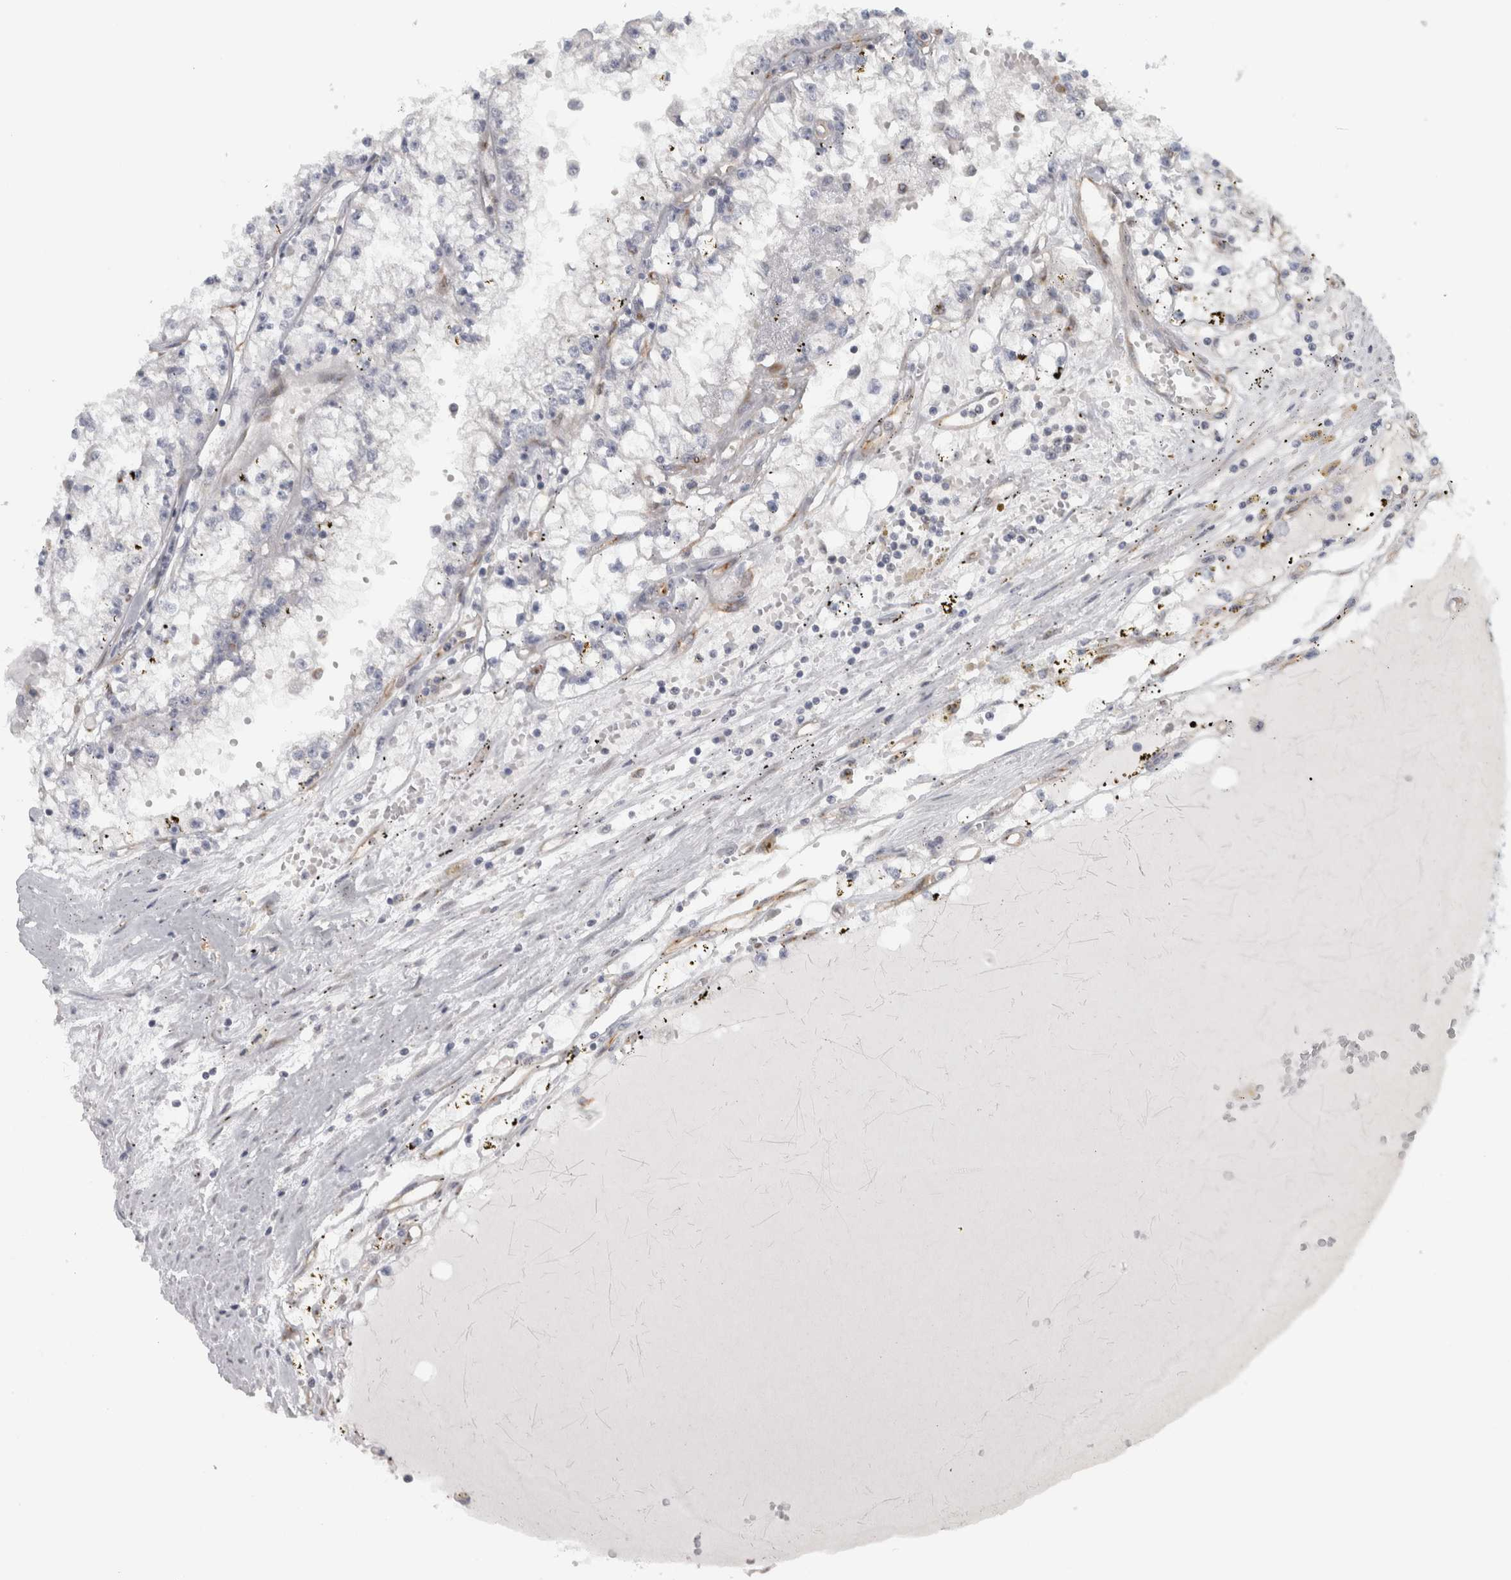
{"staining": {"intensity": "negative", "quantity": "none", "location": "none"}, "tissue": "renal cancer", "cell_type": "Tumor cells", "image_type": "cancer", "snomed": [{"axis": "morphology", "description": "Adenocarcinoma, NOS"}, {"axis": "topography", "description": "Kidney"}], "caption": "There is no significant staining in tumor cells of renal cancer. Nuclei are stained in blue.", "gene": "PEX6", "patient": {"sex": "male", "age": 56}}